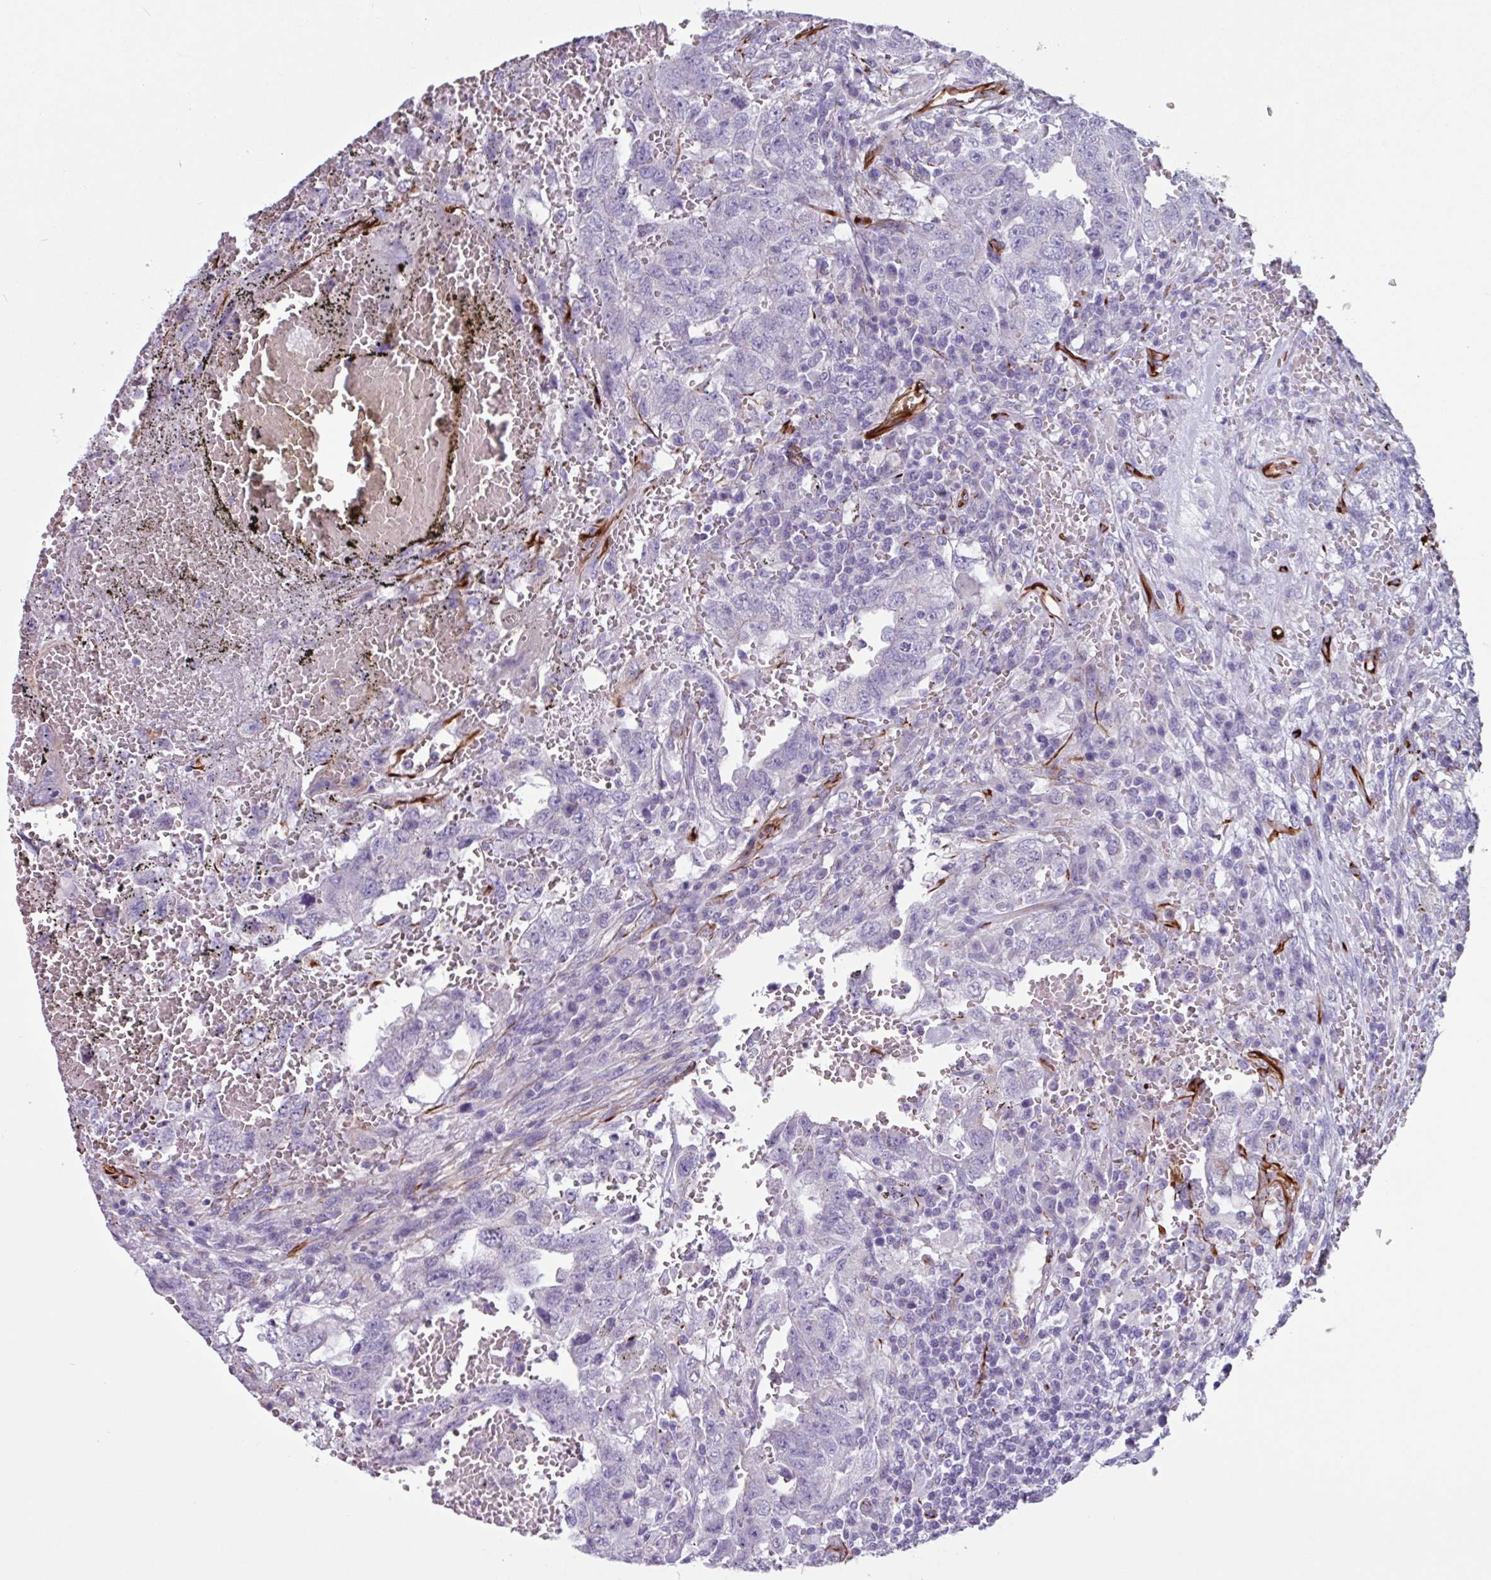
{"staining": {"intensity": "negative", "quantity": "none", "location": "none"}, "tissue": "testis cancer", "cell_type": "Tumor cells", "image_type": "cancer", "snomed": [{"axis": "morphology", "description": "Carcinoma, Embryonal, NOS"}, {"axis": "topography", "description": "Testis"}], "caption": "Immunohistochemistry micrograph of neoplastic tissue: human embryonal carcinoma (testis) stained with DAB (3,3'-diaminobenzidine) demonstrates no significant protein staining in tumor cells.", "gene": "BTD", "patient": {"sex": "male", "age": 26}}